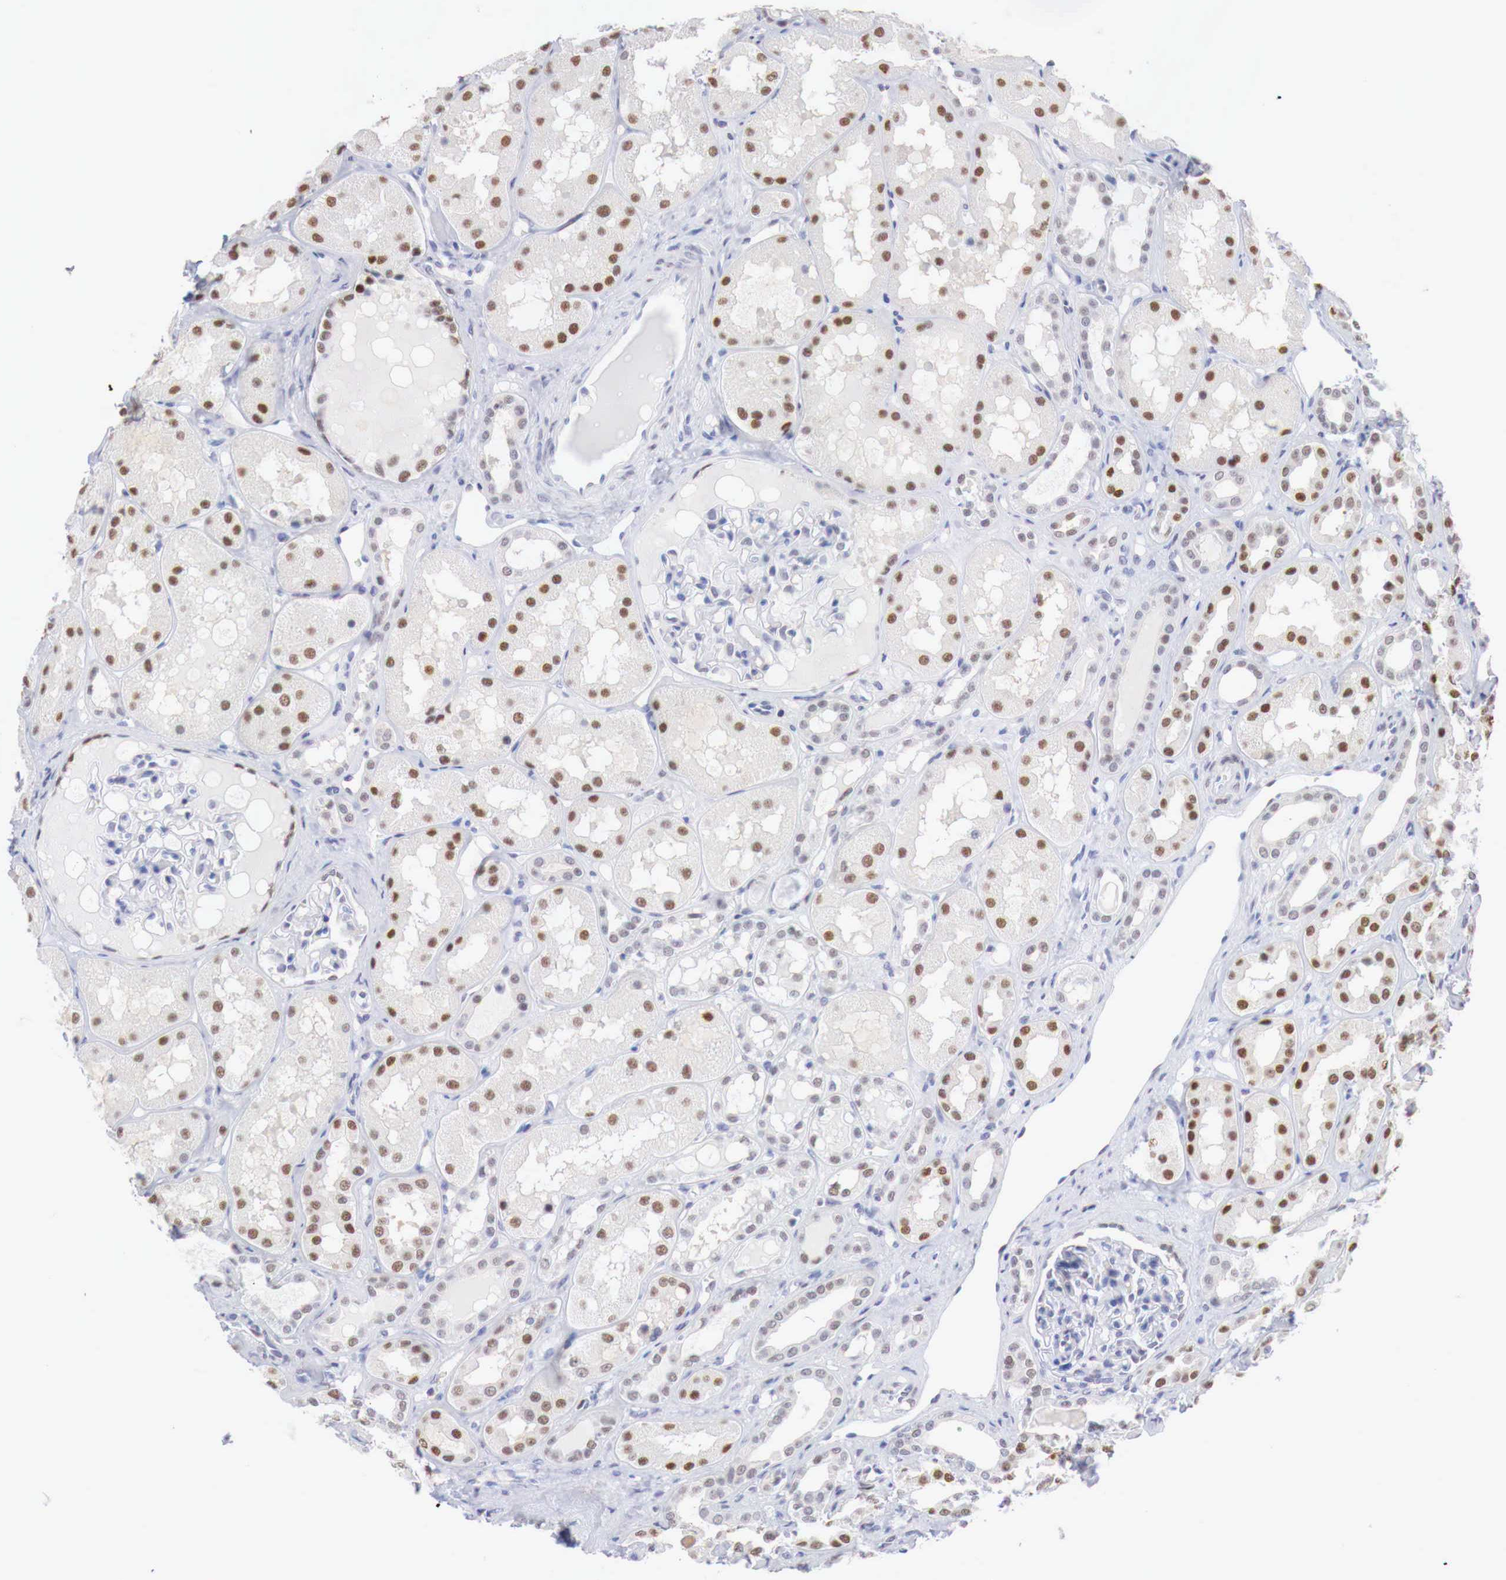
{"staining": {"intensity": "moderate", "quantity": ">75%", "location": "nuclear"}, "tissue": "kidney", "cell_type": "Cells in glomeruli", "image_type": "normal", "snomed": [{"axis": "morphology", "description": "Normal tissue, NOS"}, {"axis": "topography", "description": "Kidney"}], "caption": "Immunohistochemical staining of unremarkable kidney reveals moderate nuclear protein staining in approximately >75% of cells in glomeruli.", "gene": "FOXP2", "patient": {"sex": "male", "age": 36}}